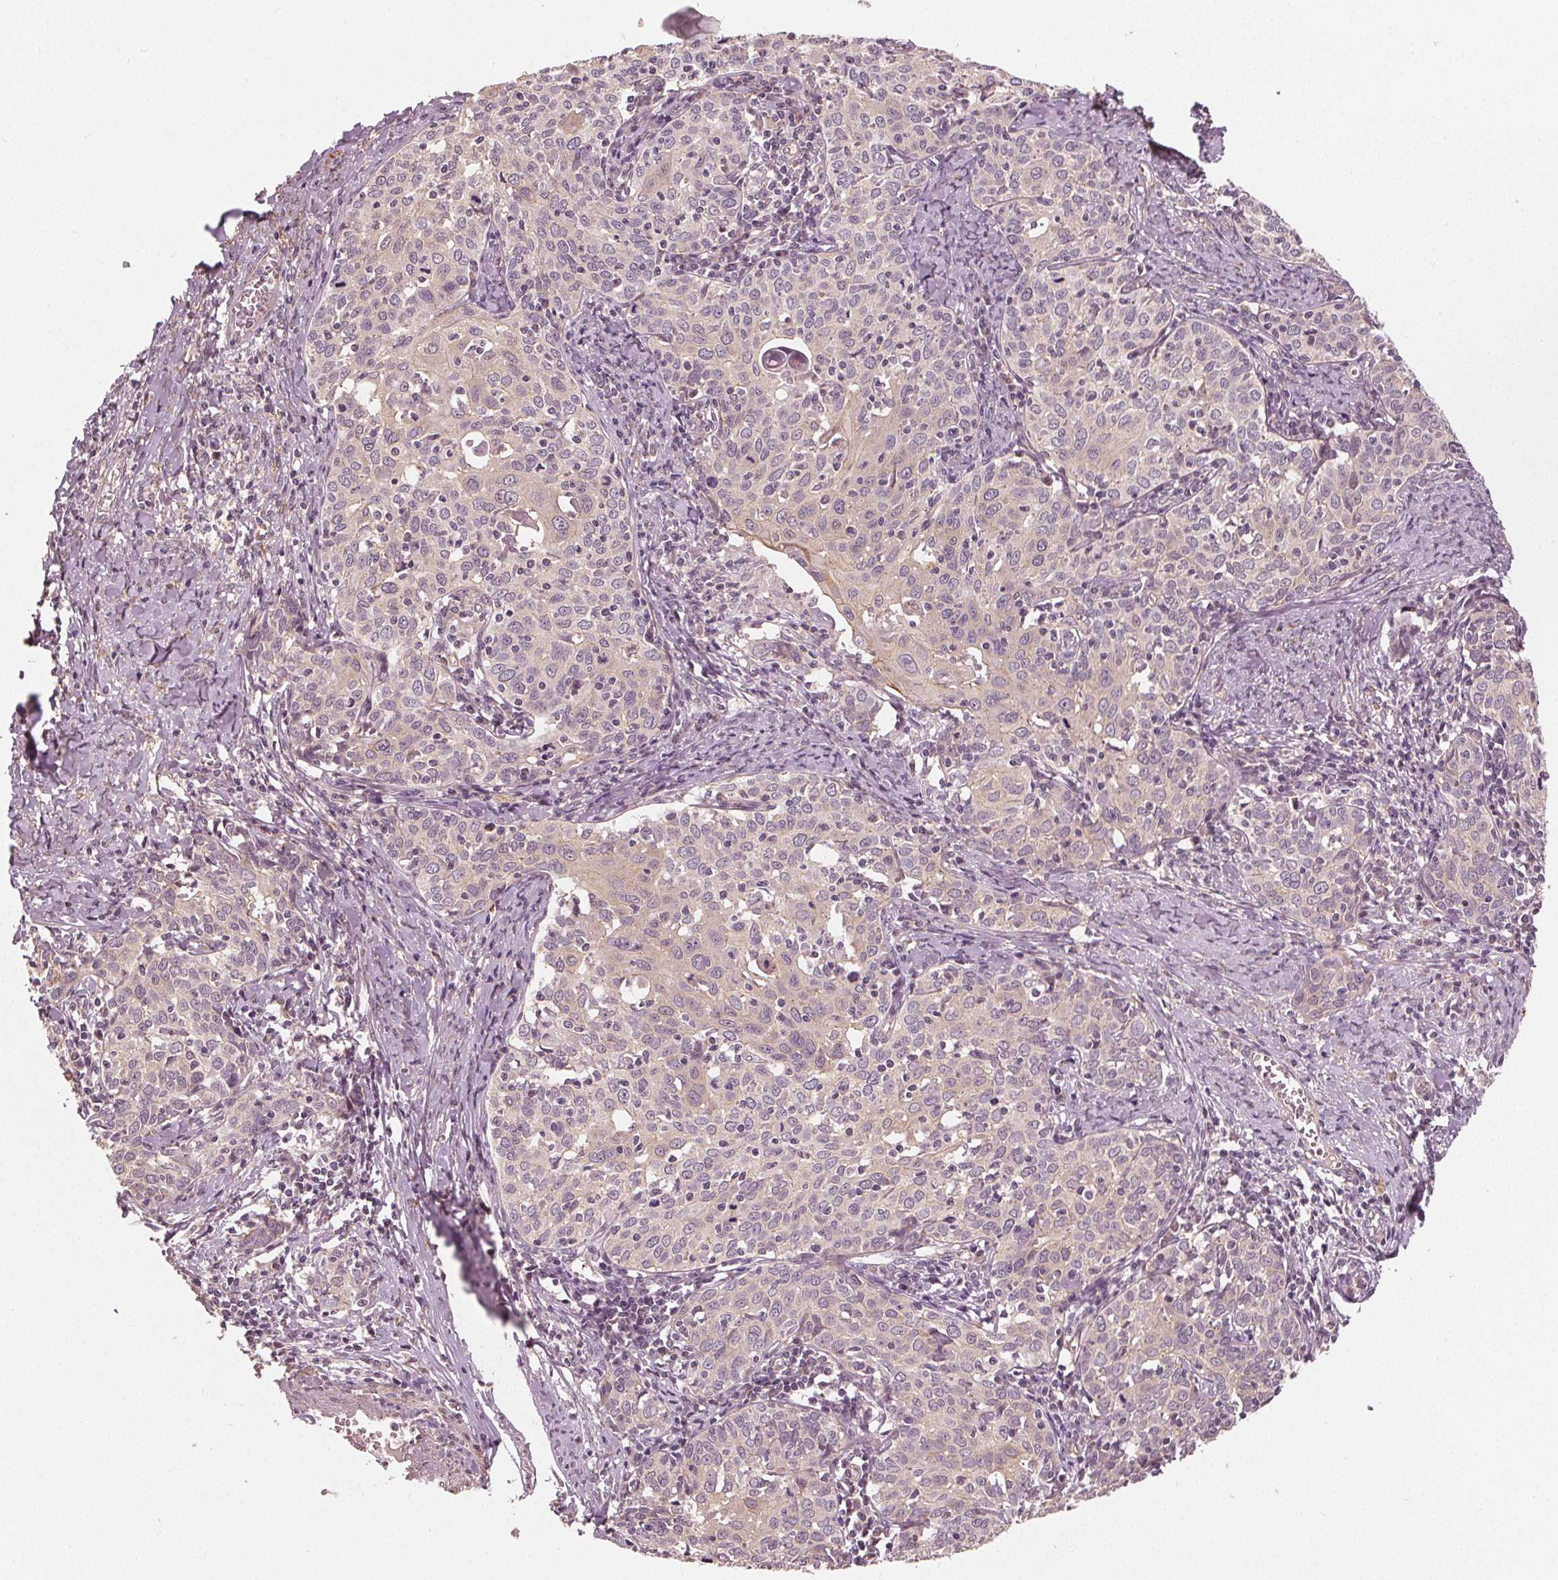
{"staining": {"intensity": "negative", "quantity": "none", "location": "none"}, "tissue": "cervical cancer", "cell_type": "Tumor cells", "image_type": "cancer", "snomed": [{"axis": "morphology", "description": "Squamous cell carcinoma, NOS"}, {"axis": "topography", "description": "Cervix"}], "caption": "High magnification brightfield microscopy of squamous cell carcinoma (cervical) stained with DAB (3,3'-diaminobenzidine) (brown) and counterstained with hematoxylin (blue): tumor cells show no significant positivity.", "gene": "CLBA1", "patient": {"sex": "female", "age": 62}}